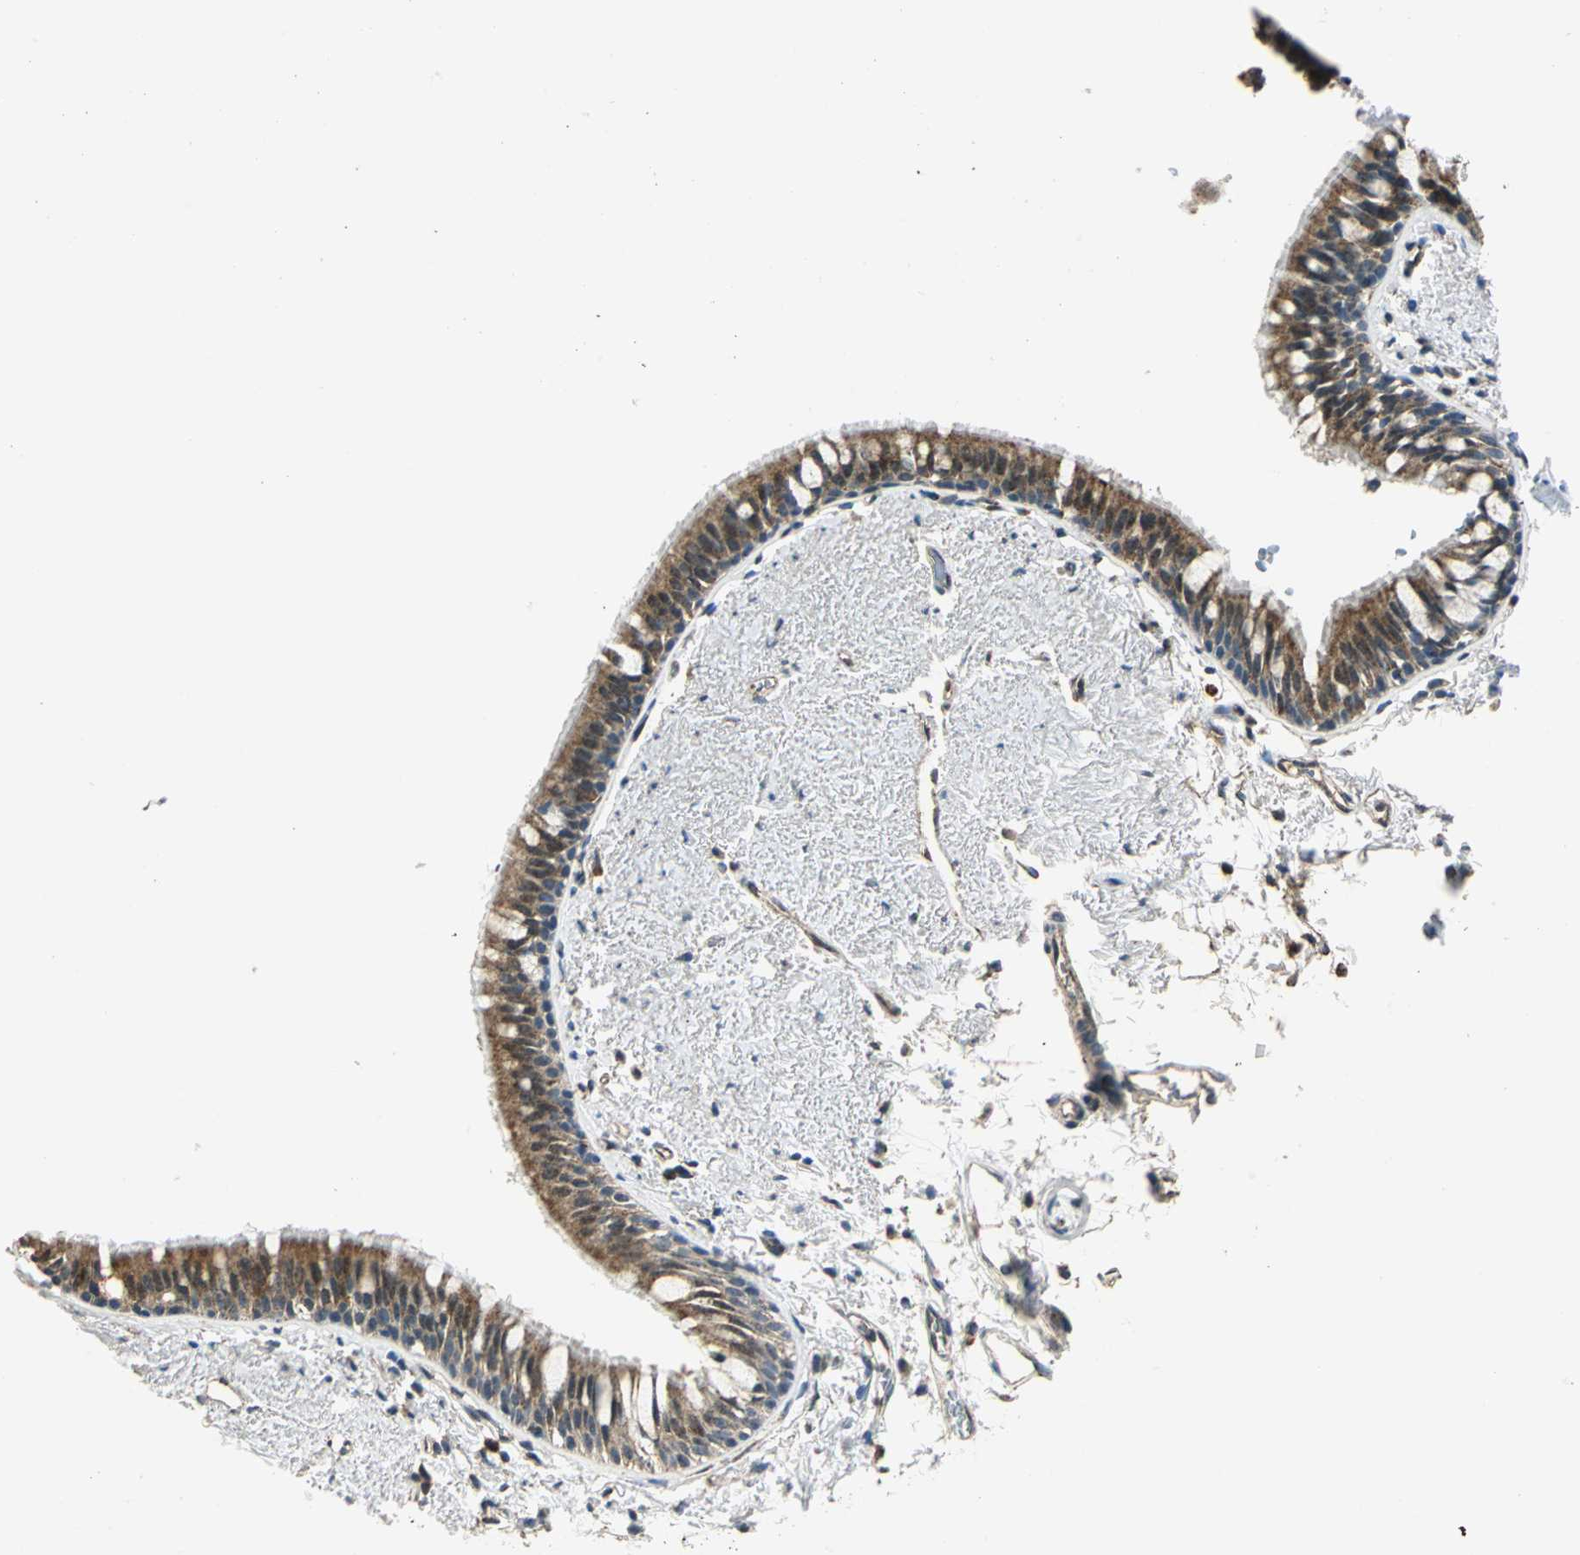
{"staining": {"intensity": "moderate", "quantity": ">75%", "location": "cytoplasmic/membranous,nuclear"}, "tissue": "bronchus", "cell_type": "Respiratory epithelial cells", "image_type": "normal", "snomed": [{"axis": "morphology", "description": "Normal tissue, NOS"}, {"axis": "topography", "description": "Bronchus"}], "caption": "Protein expression analysis of unremarkable bronchus exhibits moderate cytoplasmic/membranous,nuclear positivity in approximately >75% of respiratory epithelial cells. (DAB (3,3'-diaminobenzidine) IHC with brightfield microscopy, high magnification).", "gene": "NUDT2", "patient": {"sex": "female", "age": 73}}